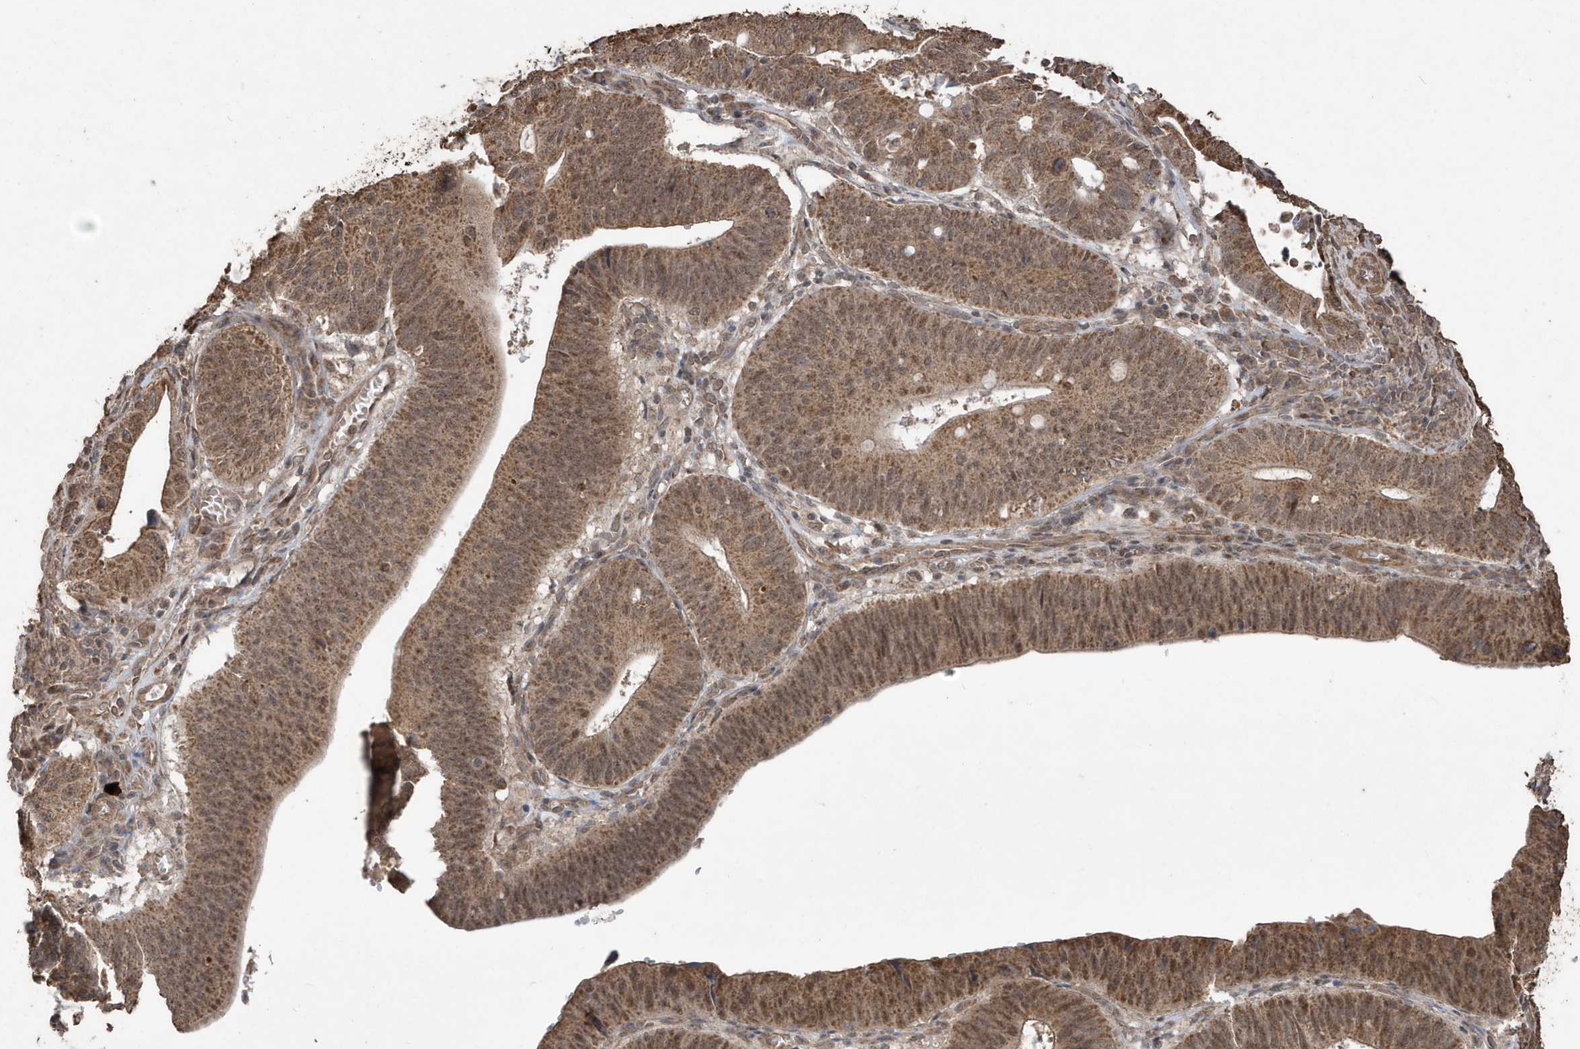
{"staining": {"intensity": "moderate", "quantity": ">75%", "location": "cytoplasmic/membranous,nuclear"}, "tissue": "stomach cancer", "cell_type": "Tumor cells", "image_type": "cancer", "snomed": [{"axis": "morphology", "description": "Adenocarcinoma, NOS"}, {"axis": "topography", "description": "Stomach"}], "caption": "Immunohistochemical staining of human stomach cancer displays medium levels of moderate cytoplasmic/membranous and nuclear positivity in about >75% of tumor cells. (IHC, brightfield microscopy, high magnification).", "gene": "PAXBP1", "patient": {"sex": "male", "age": 59}}